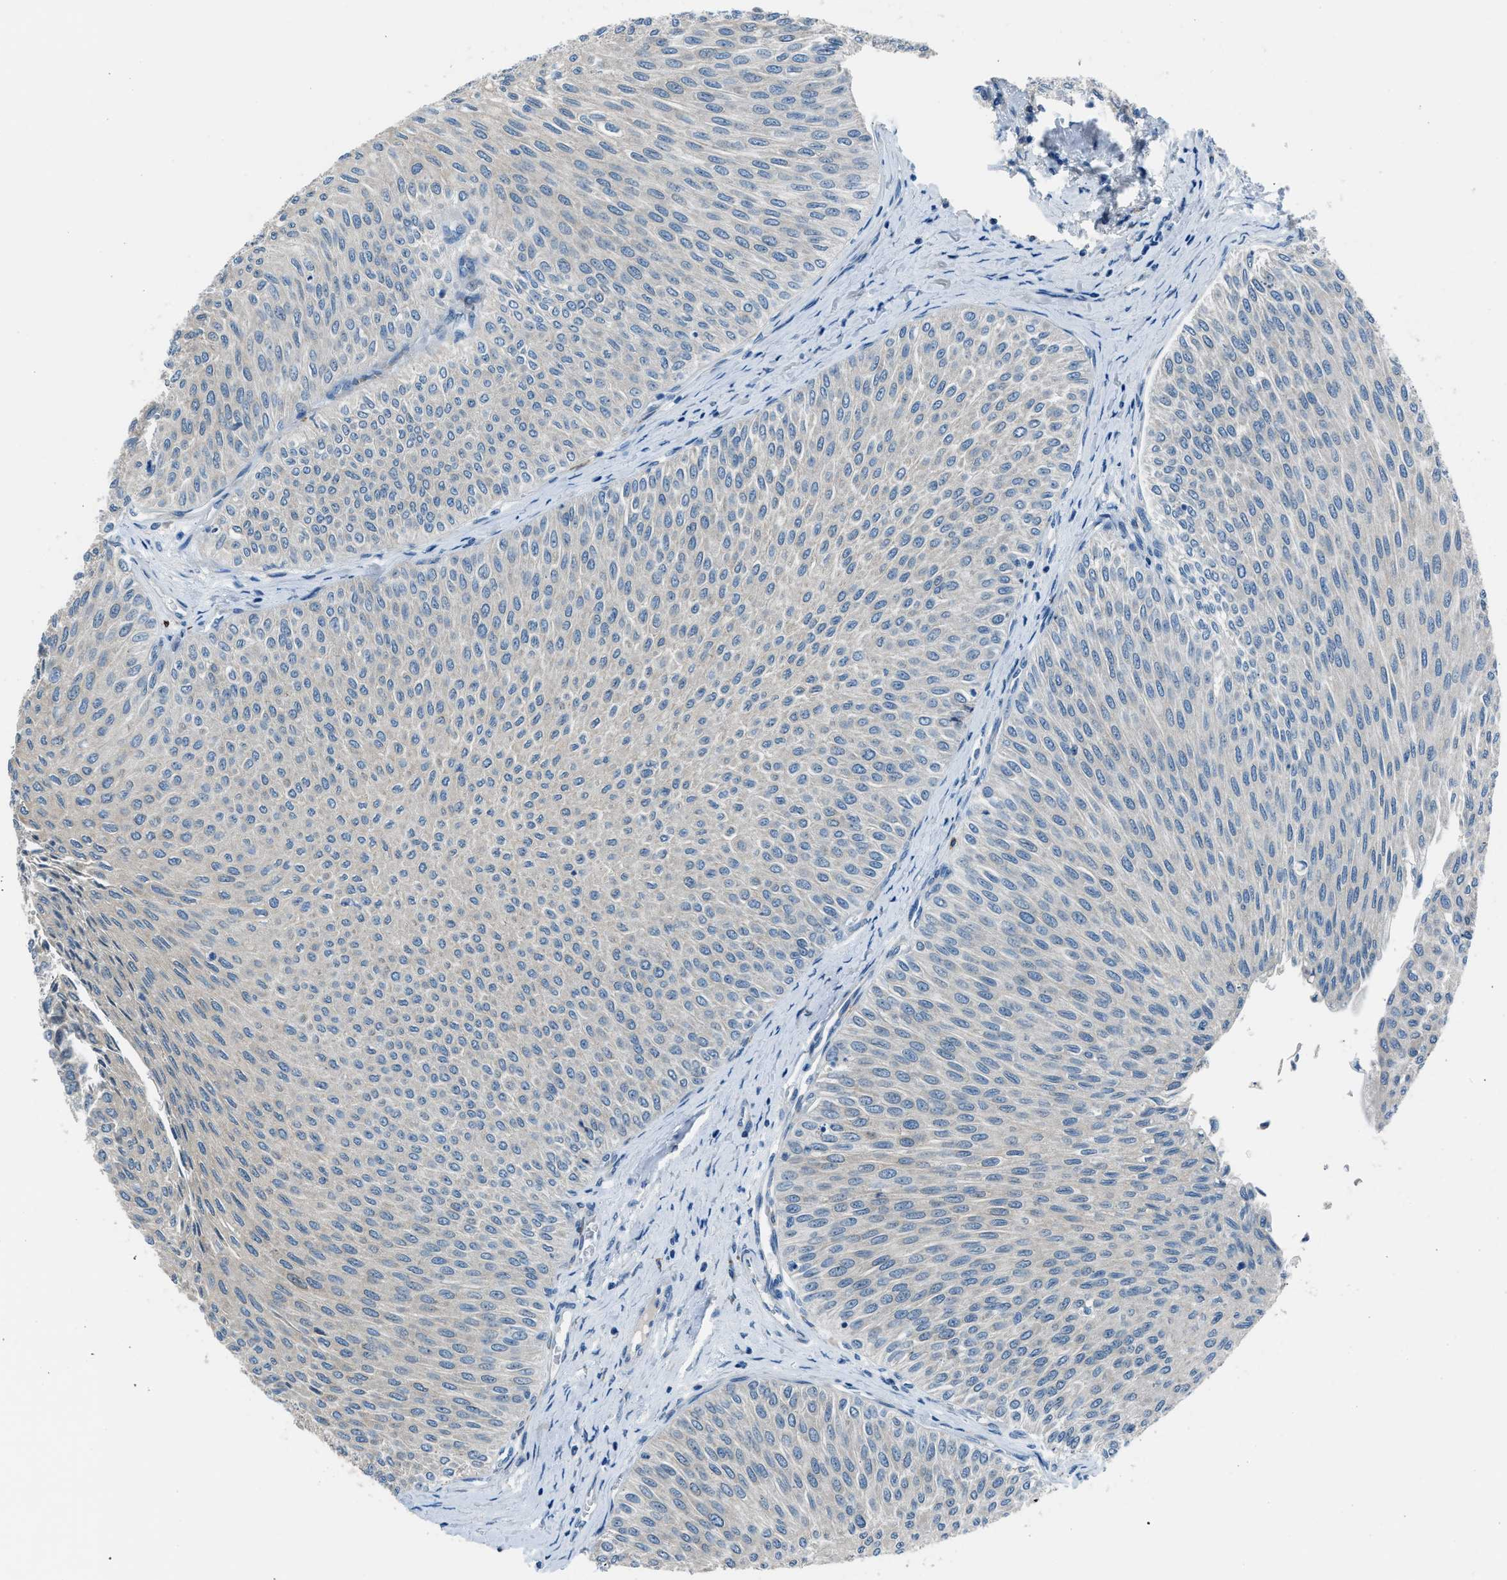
{"staining": {"intensity": "negative", "quantity": "none", "location": "none"}, "tissue": "urothelial cancer", "cell_type": "Tumor cells", "image_type": "cancer", "snomed": [{"axis": "morphology", "description": "Urothelial carcinoma, Low grade"}, {"axis": "topography", "description": "Urinary bladder"}], "caption": "A high-resolution micrograph shows immunohistochemistry staining of low-grade urothelial carcinoma, which reveals no significant staining in tumor cells.", "gene": "RNF41", "patient": {"sex": "male", "age": 78}}